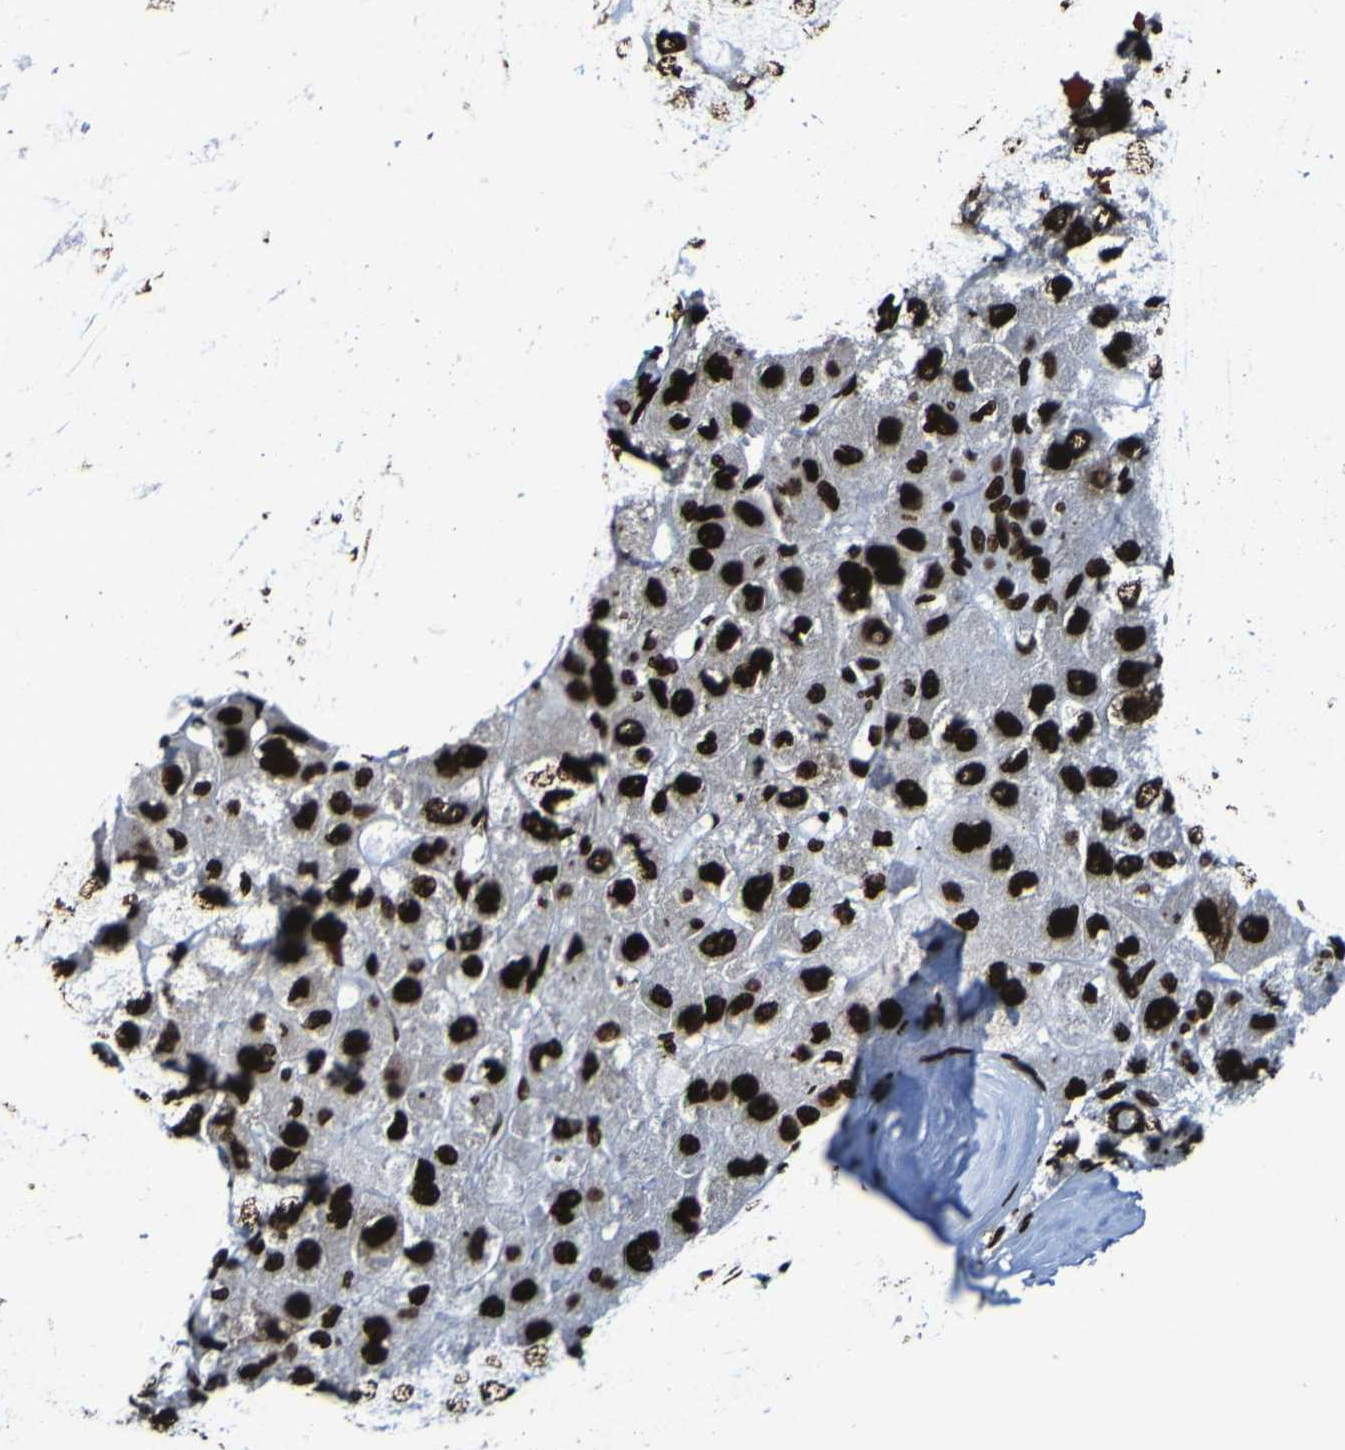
{"staining": {"intensity": "strong", "quantity": ">75%", "location": "nuclear"}, "tissue": "liver cancer", "cell_type": "Tumor cells", "image_type": "cancer", "snomed": [{"axis": "morphology", "description": "Carcinoma, Hepatocellular, NOS"}, {"axis": "topography", "description": "Liver"}], "caption": "The micrograph demonstrates a brown stain indicating the presence of a protein in the nuclear of tumor cells in liver cancer.", "gene": "NPM1", "patient": {"sex": "male", "age": 80}}